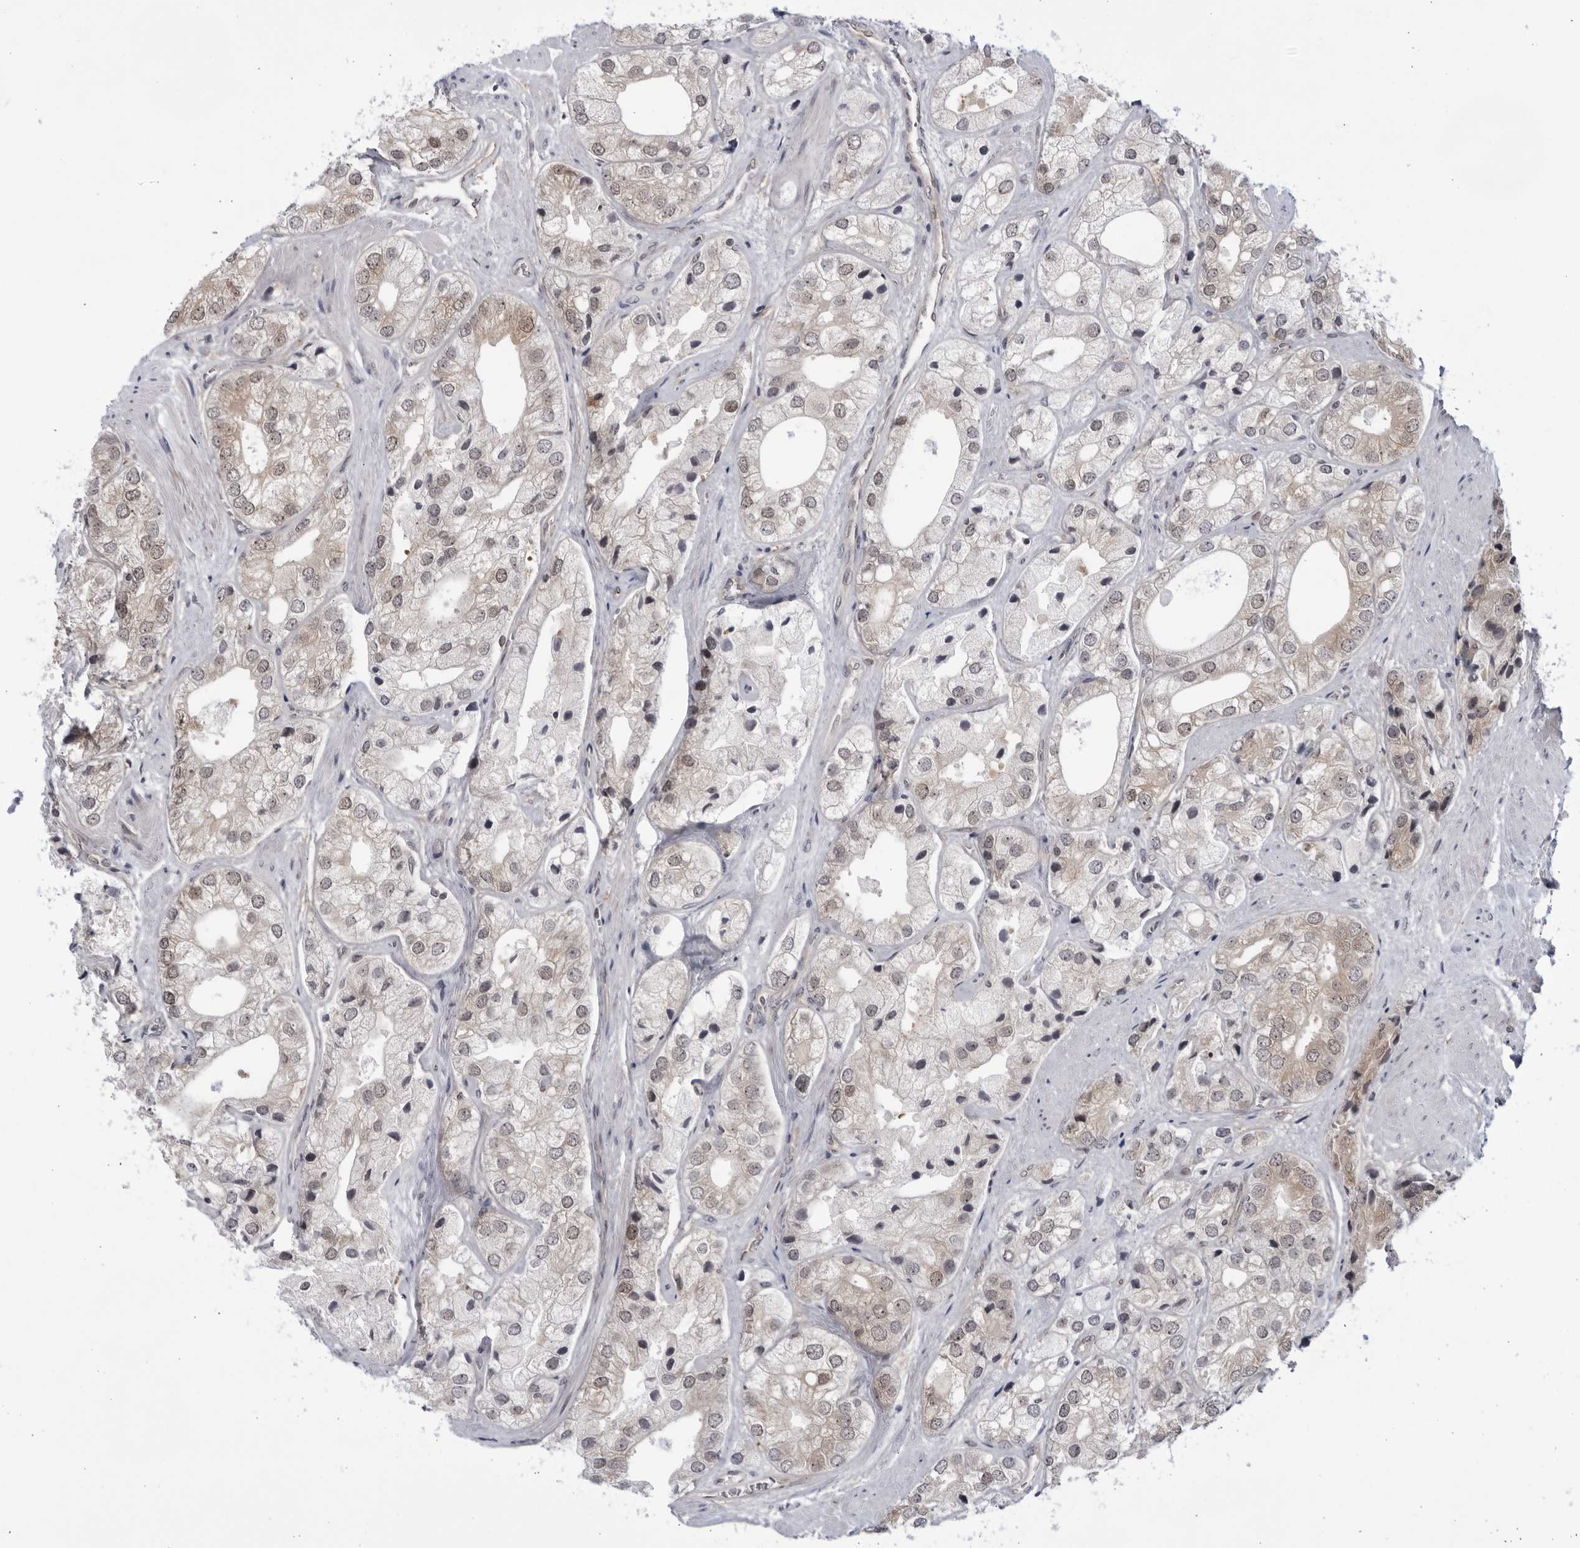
{"staining": {"intensity": "moderate", "quantity": "25%-75%", "location": "cytoplasmic/membranous,nuclear"}, "tissue": "prostate cancer", "cell_type": "Tumor cells", "image_type": "cancer", "snomed": [{"axis": "morphology", "description": "Adenocarcinoma, High grade"}, {"axis": "topography", "description": "Prostate"}], "caption": "Tumor cells display medium levels of moderate cytoplasmic/membranous and nuclear expression in approximately 25%-75% of cells in human prostate cancer. The staining was performed using DAB (3,3'-diaminobenzidine), with brown indicating positive protein expression. Nuclei are stained blue with hematoxylin.", "gene": "ITGB3BP", "patient": {"sex": "male", "age": 50}}